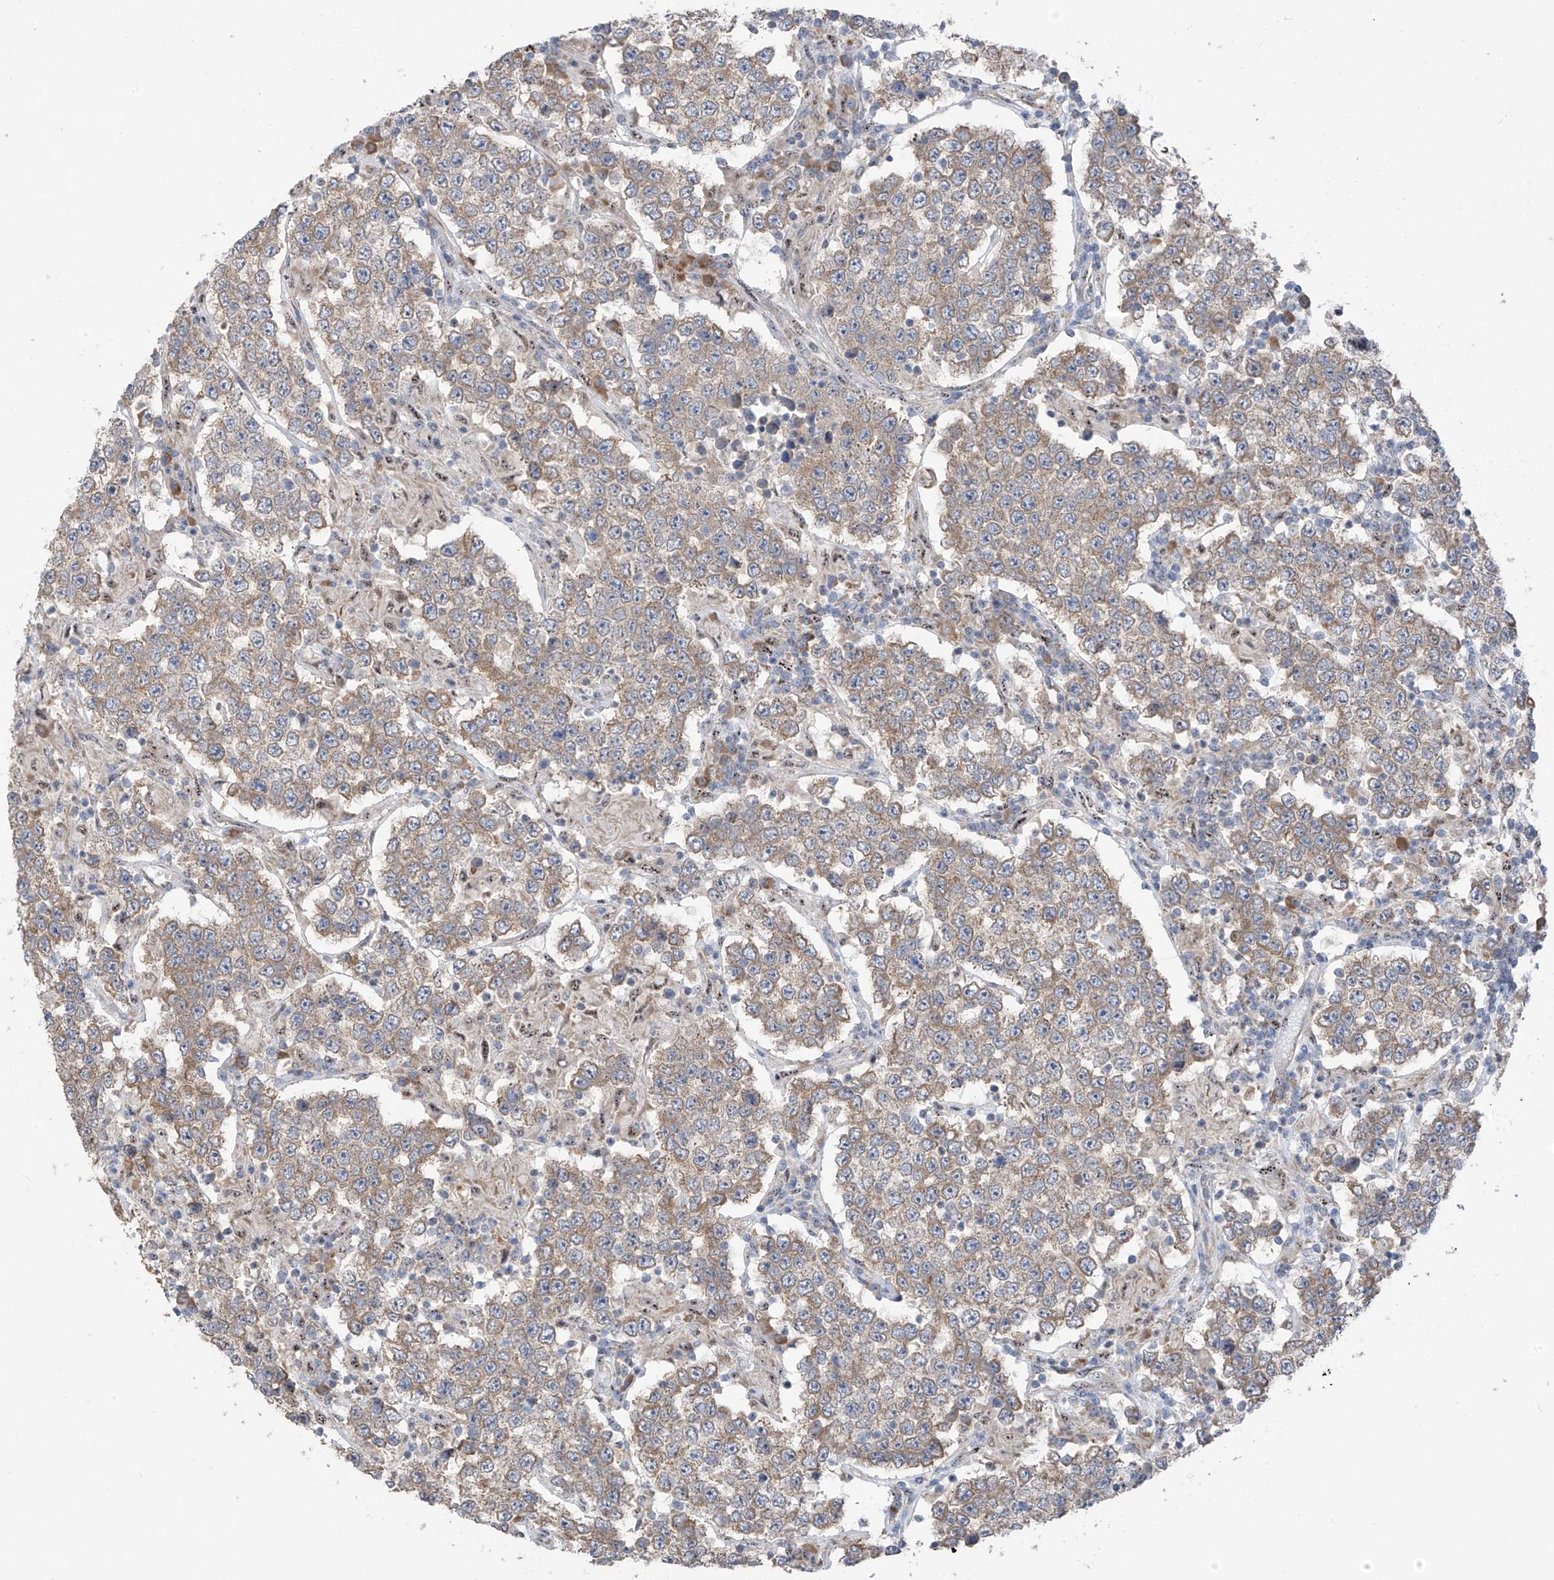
{"staining": {"intensity": "moderate", "quantity": "25%-75%", "location": "cytoplasmic/membranous"}, "tissue": "testis cancer", "cell_type": "Tumor cells", "image_type": "cancer", "snomed": [{"axis": "morphology", "description": "Normal tissue, NOS"}, {"axis": "morphology", "description": "Urothelial carcinoma, High grade"}, {"axis": "morphology", "description": "Seminoma, NOS"}, {"axis": "morphology", "description": "Carcinoma, Embryonal, NOS"}, {"axis": "topography", "description": "Urinary bladder"}, {"axis": "topography", "description": "Testis"}], "caption": "A medium amount of moderate cytoplasmic/membranous expression is seen in about 25%-75% of tumor cells in testis cancer (seminoma) tissue. The protein of interest is stained brown, and the nuclei are stained in blue (DAB IHC with brightfield microscopy, high magnification).", "gene": "RPL4", "patient": {"sex": "male", "age": 41}}